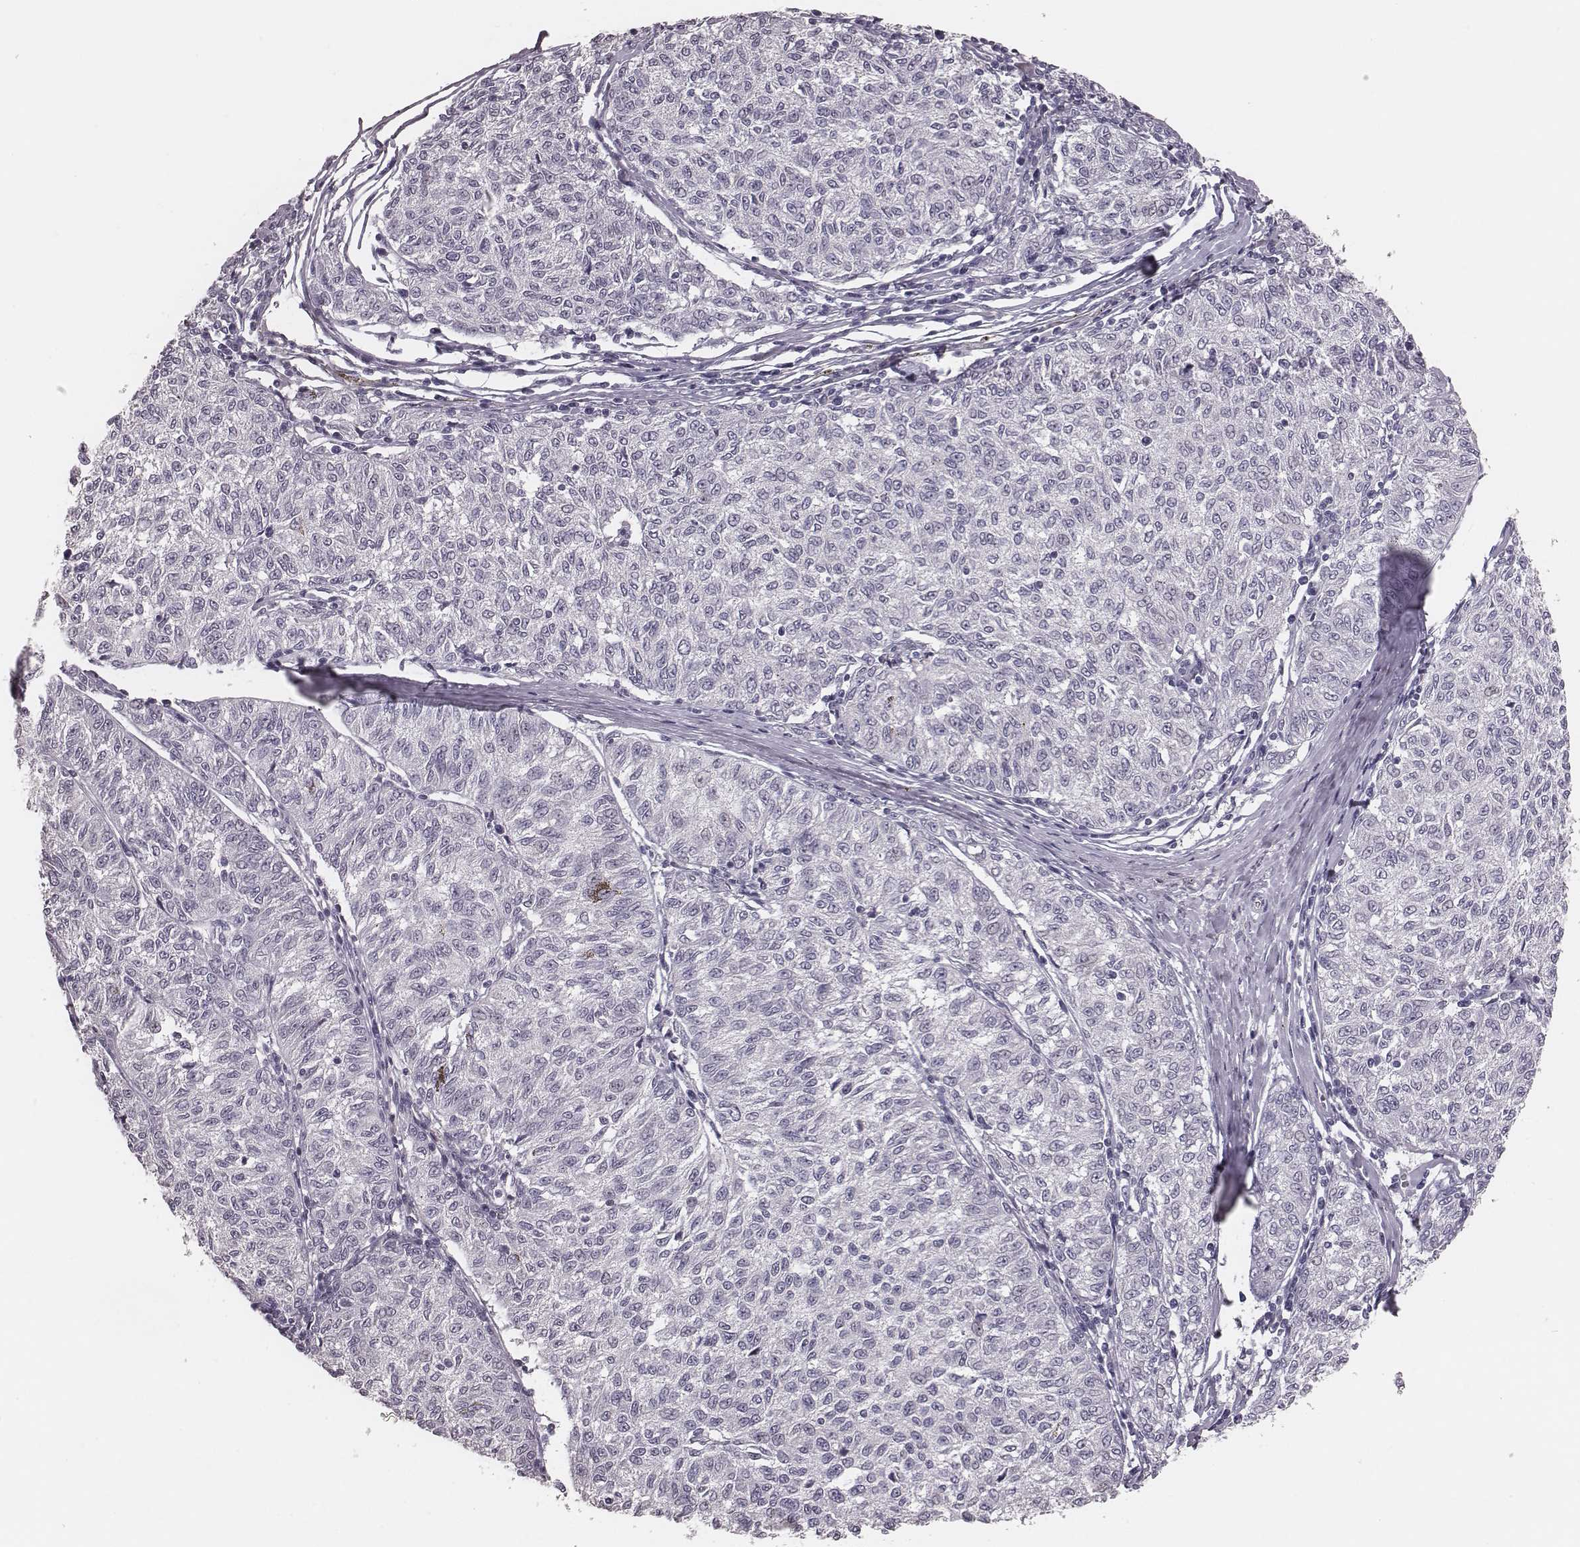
{"staining": {"intensity": "negative", "quantity": "none", "location": "none"}, "tissue": "melanoma", "cell_type": "Tumor cells", "image_type": "cancer", "snomed": [{"axis": "morphology", "description": "Malignant melanoma, NOS"}, {"axis": "topography", "description": "Skin"}], "caption": "Micrograph shows no significant protein expression in tumor cells of melanoma. (Brightfield microscopy of DAB IHC at high magnification).", "gene": "CSHL1", "patient": {"sex": "female", "age": 72}}